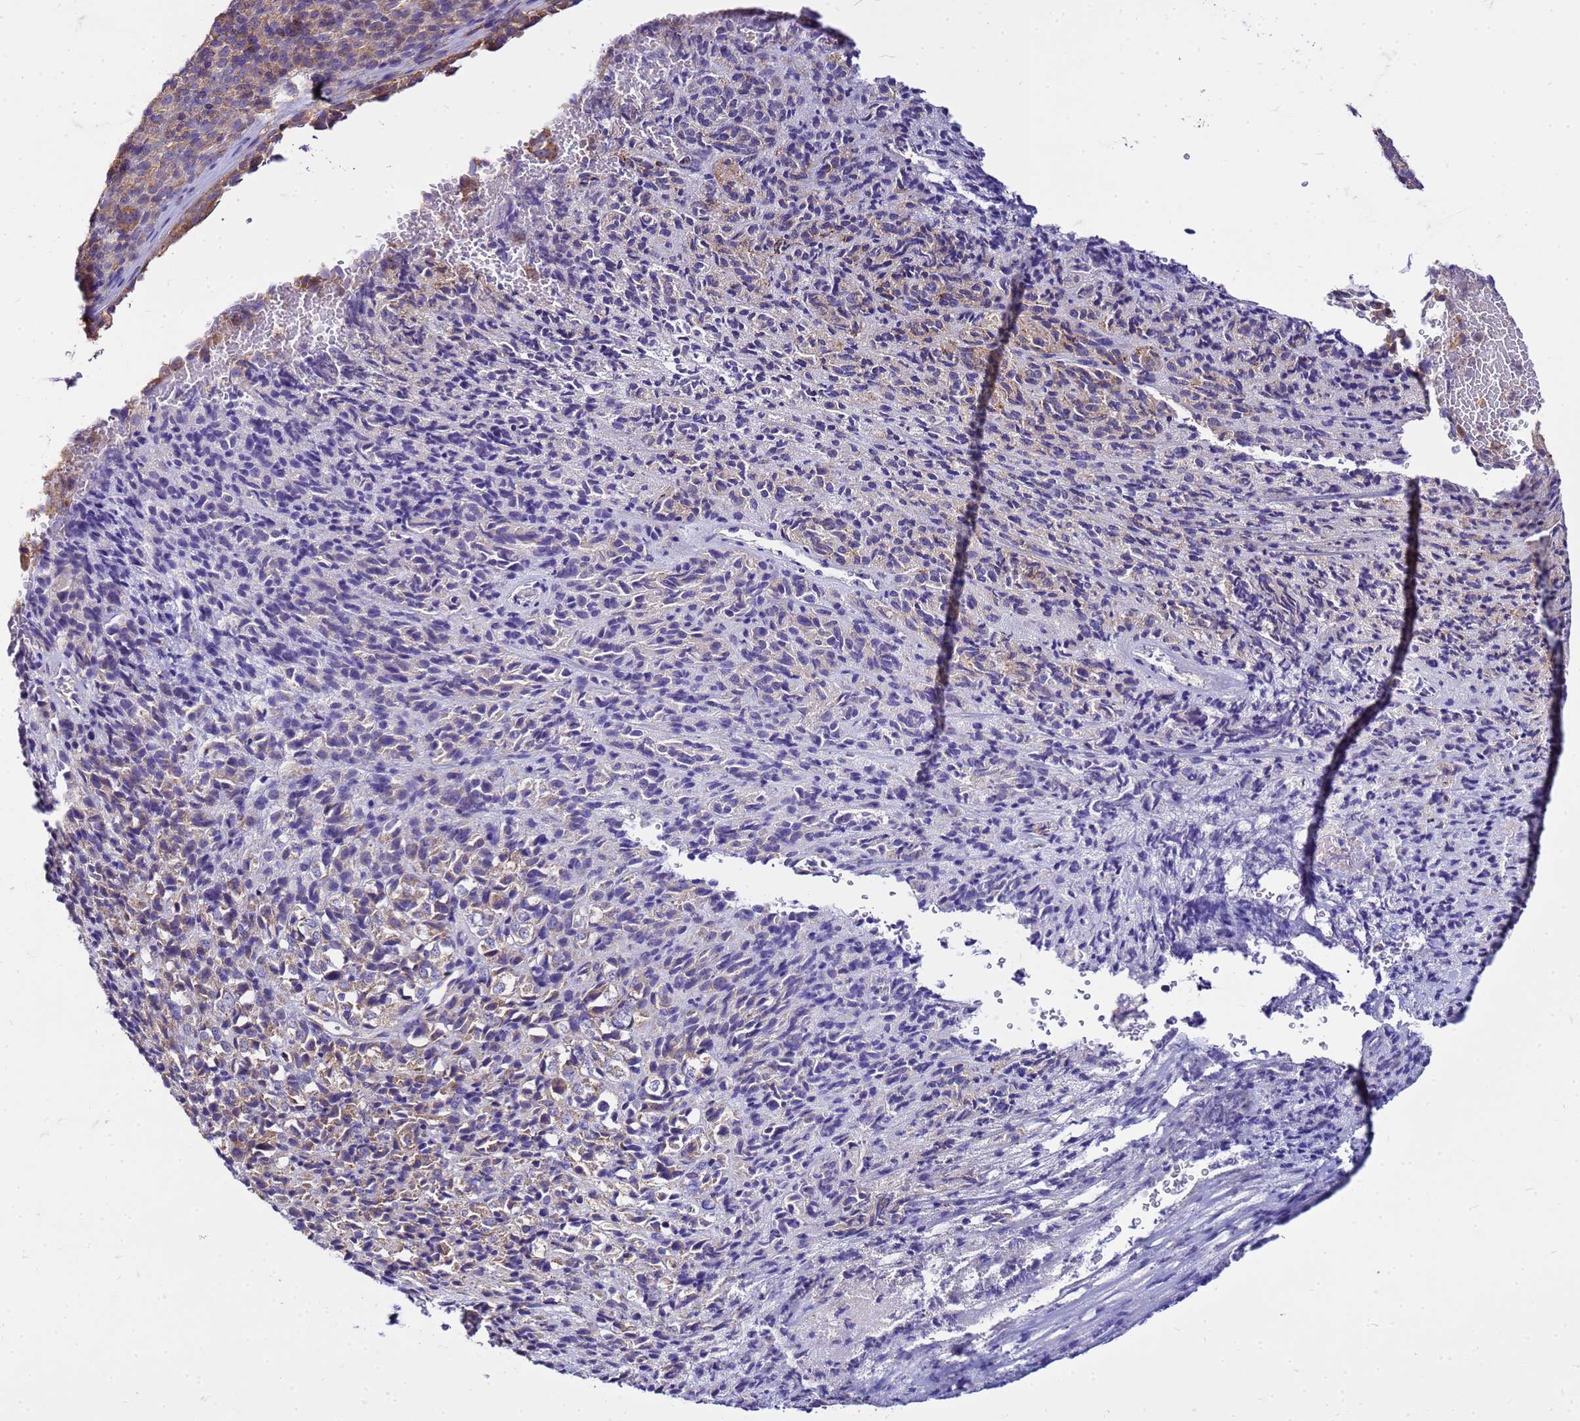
{"staining": {"intensity": "weak", "quantity": "<25%", "location": "cytoplasmic/membranous"}, "tissue": "melanoma", "cell_type": "Tumor cells", "image_type": "cancer", "snomed": [{"axis": "morphology", "description": "Malignant melanoma, Metastatic site"}, {"axis": "topography", "description": "Brain"}], "caption": "Immunohistochemistry (IHC) photomicrograph of neoplastic tissue: human malignant melanoma (metastatic site) stained with DAB shows no significant protein expression in tumor cells. Brightfield microscopy of immunohistochemistry (IHC) stained with DAB (brown) and hematoxylin (blue), captured at high magnification.", "gene": "PKD1", "patient": {"sex": "female", "age": 56}}